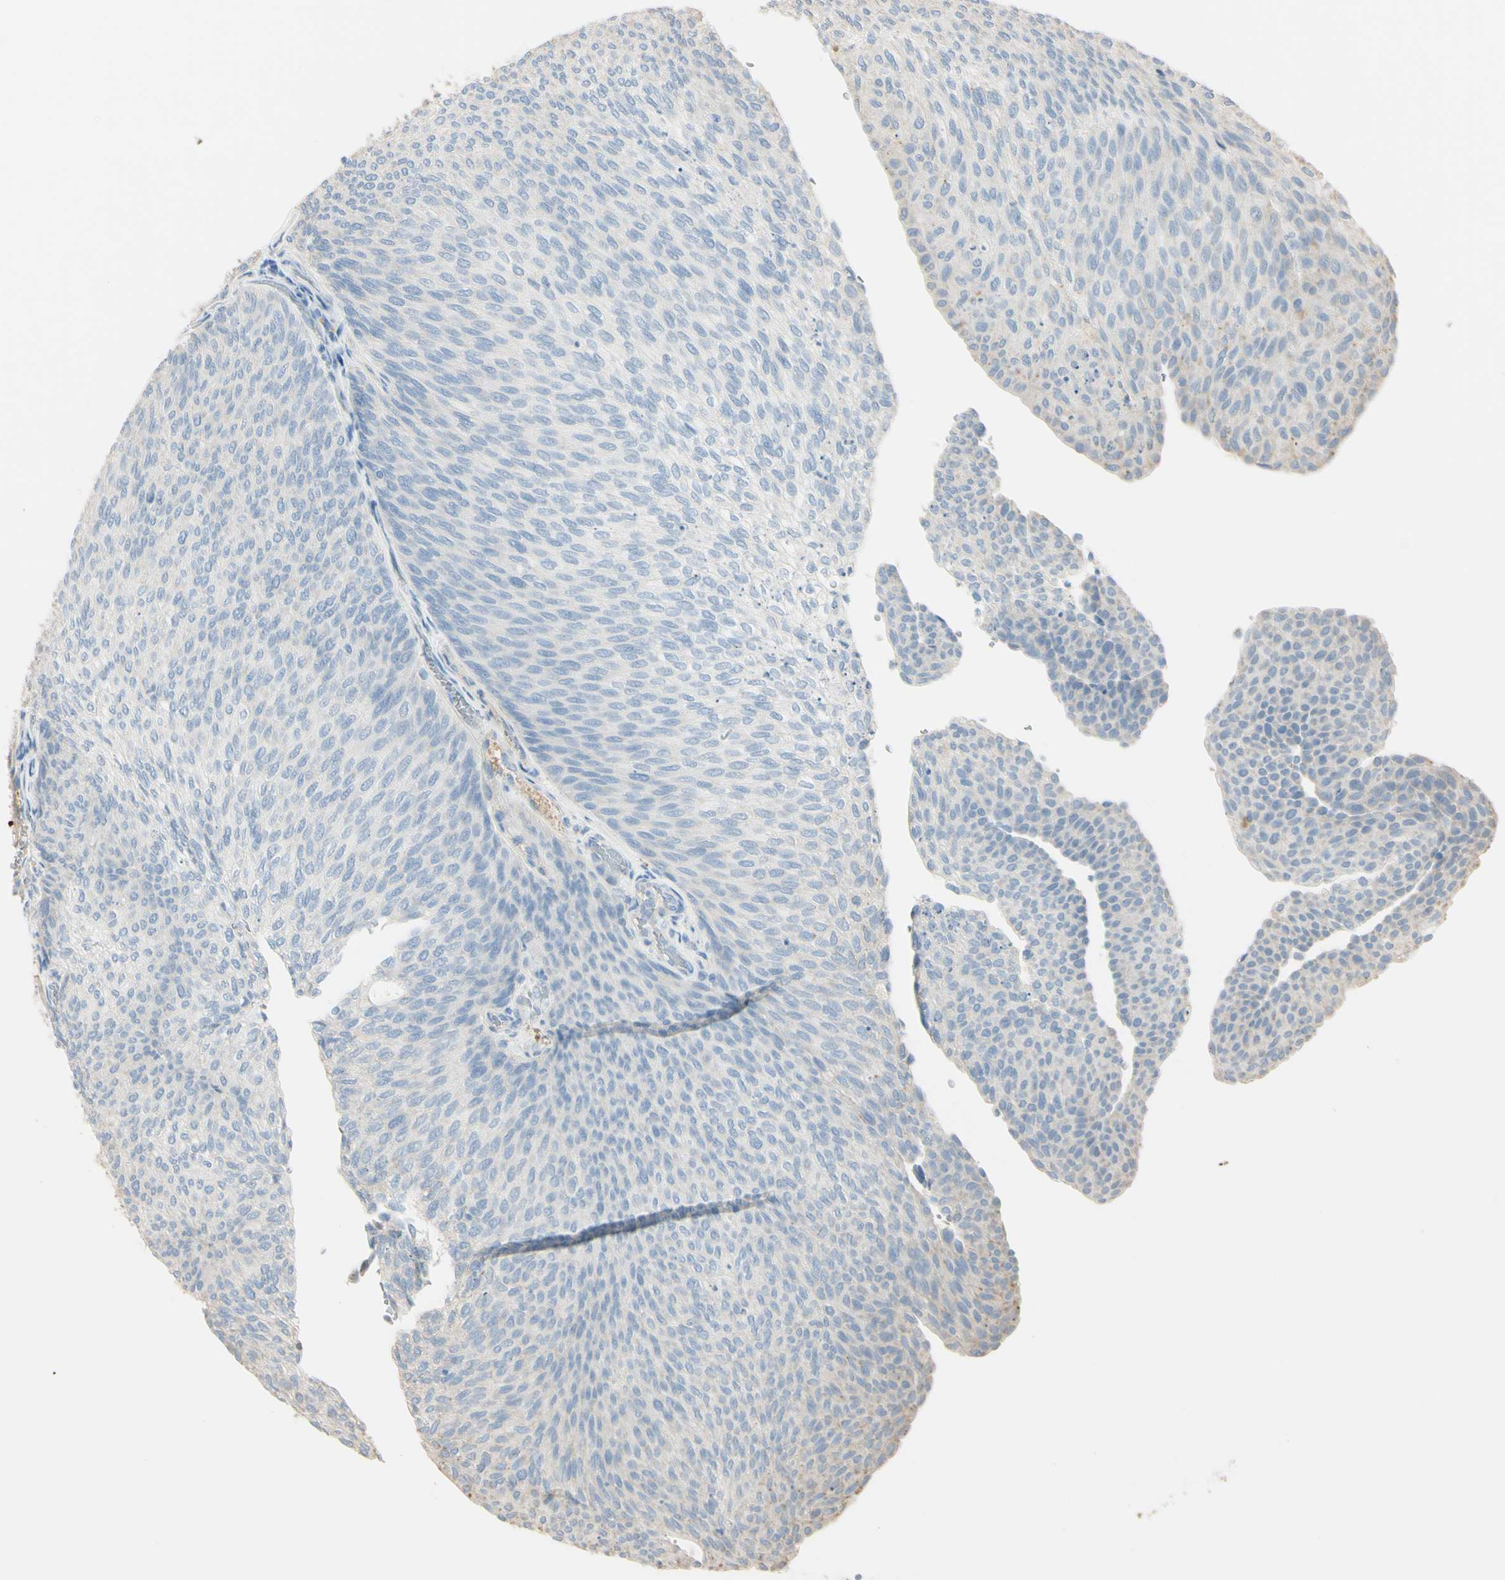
{"staining": {"intensity": "negative", "quantity": "none", "location": "none"}, "tissue": "urothelial cancer", "cell_type": "Tumor cells", "image_type": "cancer", "snomed": [{"axis": "morphology", "description": "Urothelial carcinoma, Low grade"}, {"axis": "topography", "description": "Urinary bladder"}], "caption": "Immunohistochemistry (IHC) of human urothelial cancer demonstrates no expression in tumor cells.", "gene": "ANGPTL1", "patient": {"sex": "female", "age": 79}}